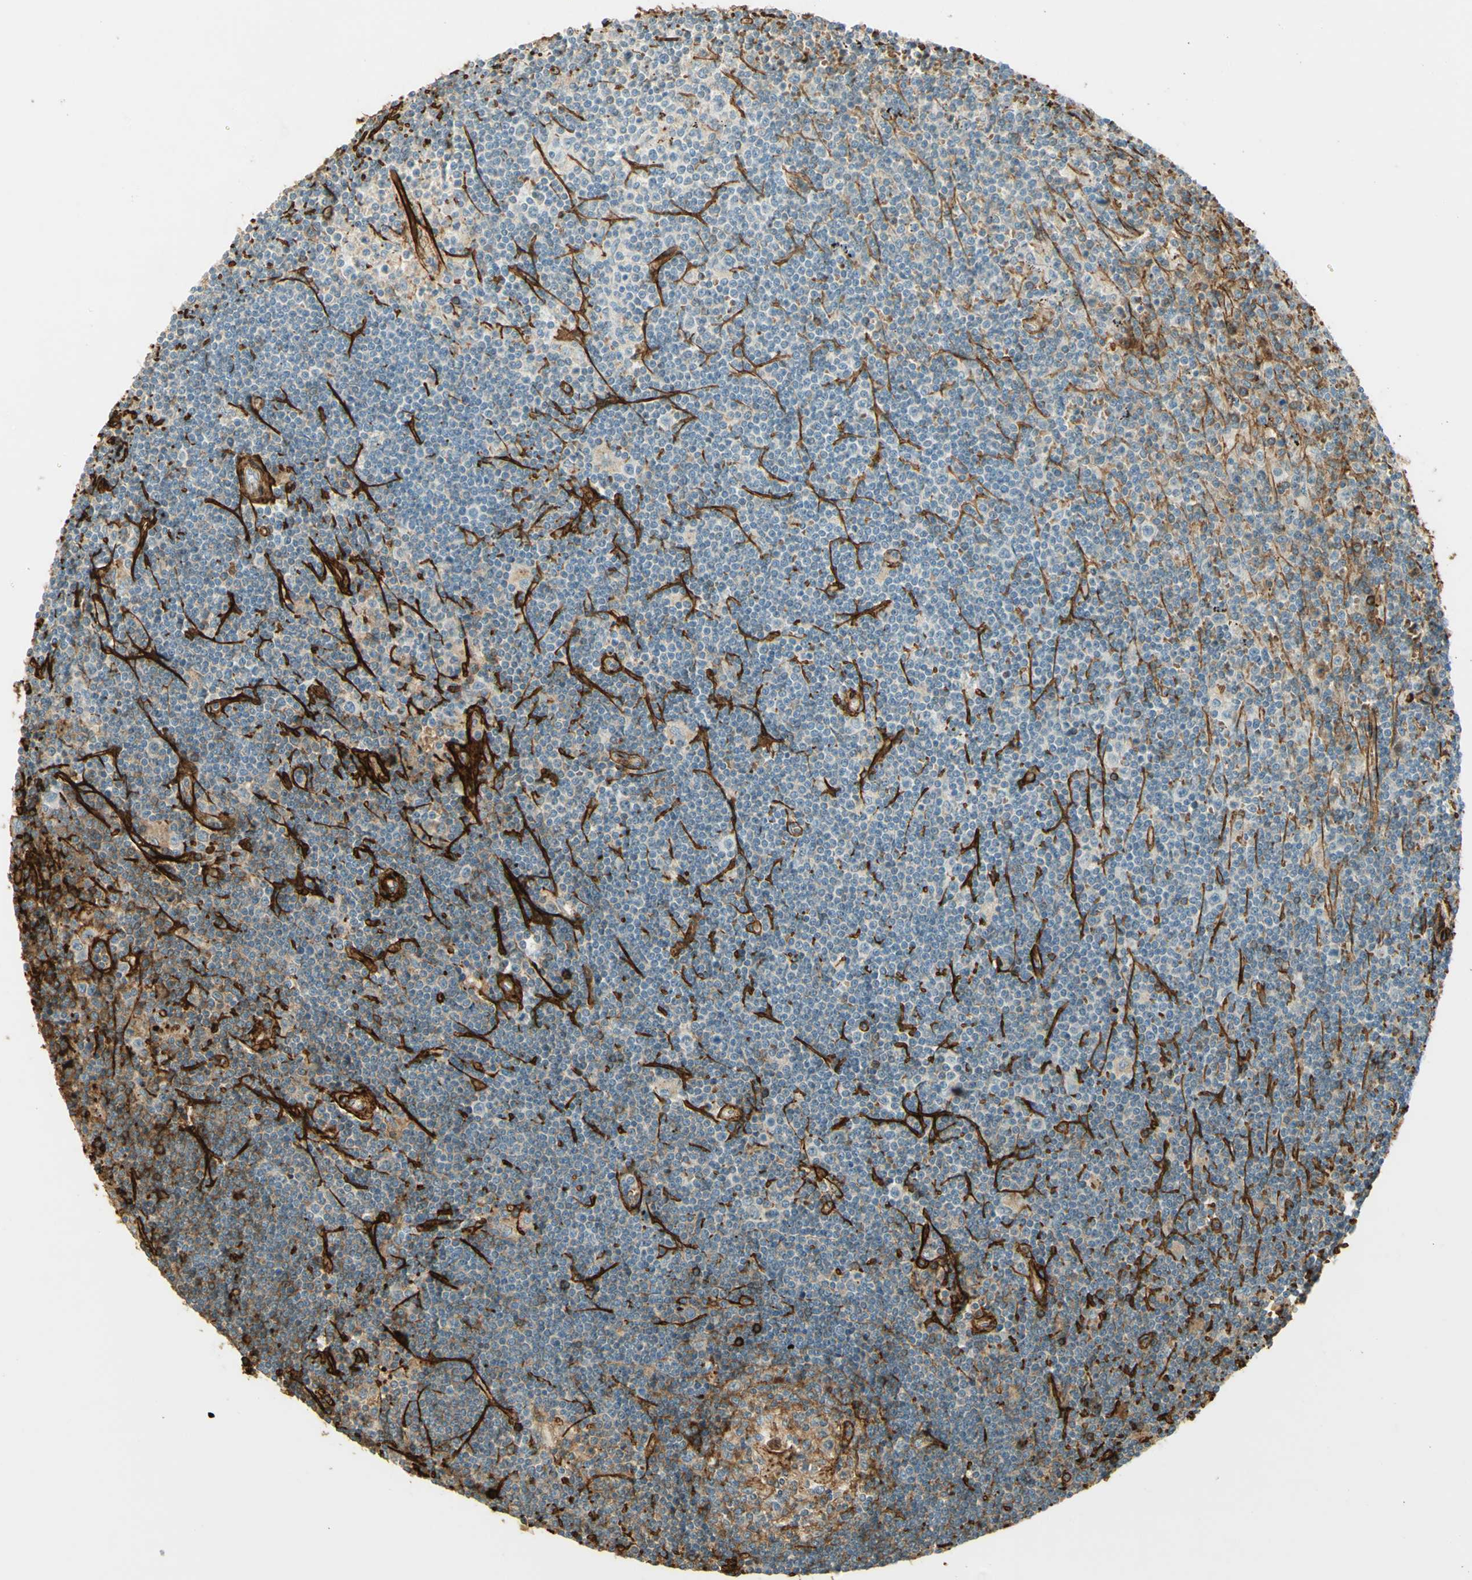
{"staining": {"intensity": "strong", "quantity": "<25%", "location": "cytoplasmic/membranous"}, "tissue": "lymphoma", "cell_type": "Tumor cells", "image_type": "cancer", "snomed": [{"axis": "morphology", "description": "Malignant lymphoma, non-Hodgkin's type, Low grade"}, {"axis": "topography", "description": "Spleen"}], "caption": "This micrograph displays lymphoma stained with immunohistochemistry to label a protein in brown. The cytoplasmic/membranous of tumor cells show strong positivity for the protein. Nuclei are counter-stained blue.", "gene": "TNN", "patient": {"sex": "male", "age": 76}}